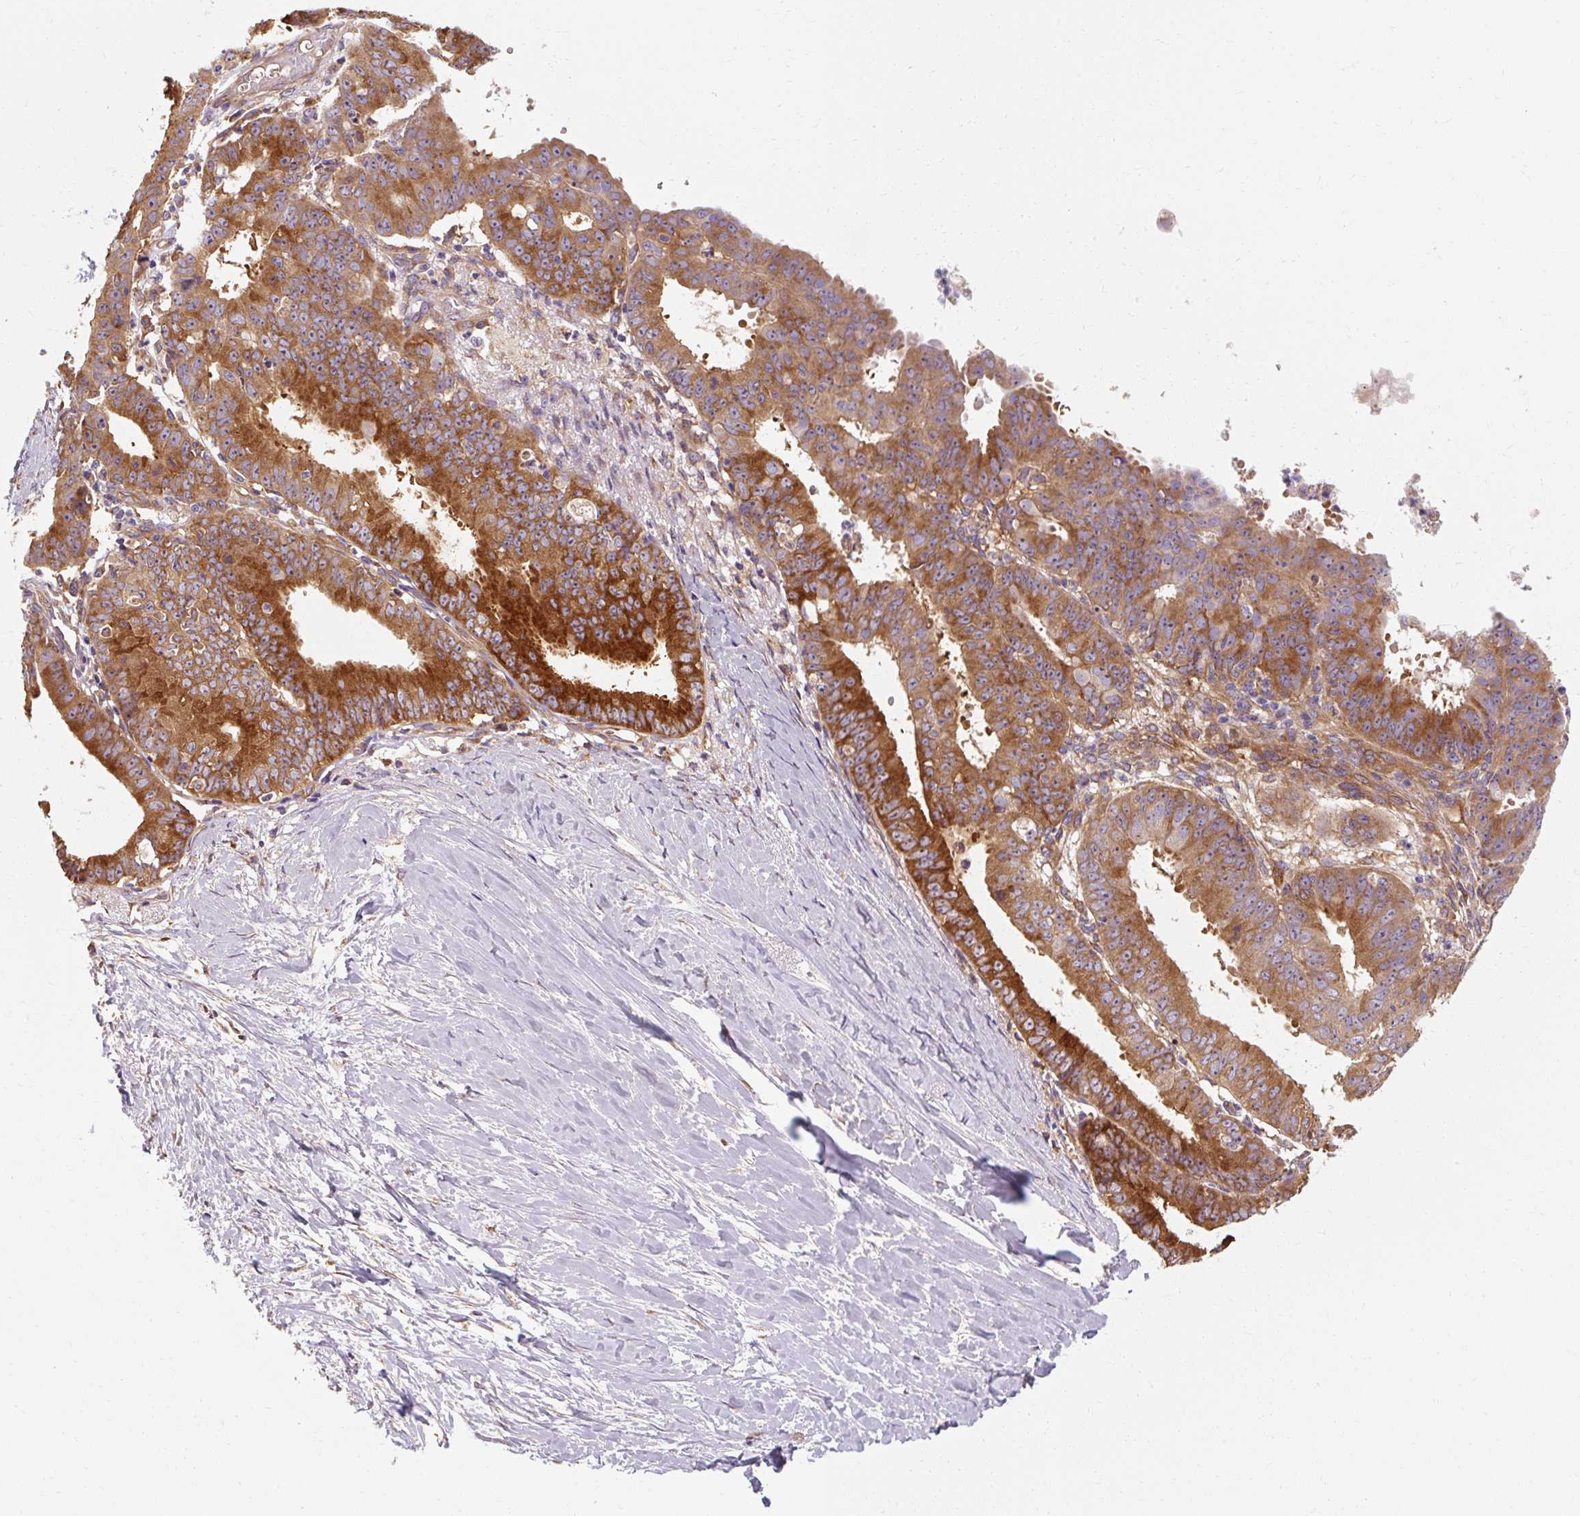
{"staining": {"intensity": "strong", "quantity": ">75%", "location": "cytoplasmic/membranous"}, "tissue": "ovarian cancer", "cell_type": "Tumor cells", "image_type": "cancer", "snomed": [{"axis": "morphology", "description": "Carcinoma, endometroid"}, {"axis": "topography", "description": "Ovary"}], "caption": "This image reveals ovarian endometroid carcinoma stained with immunohistochemistry (IHC) to label a protein in brown. The cytoplasmic/membranous of tumor cells show strong positivity for the protein. Nuclei are counter-stained blue.", "gene": "TBC1D4", "patient": {"sex": "female", "age": 42}}